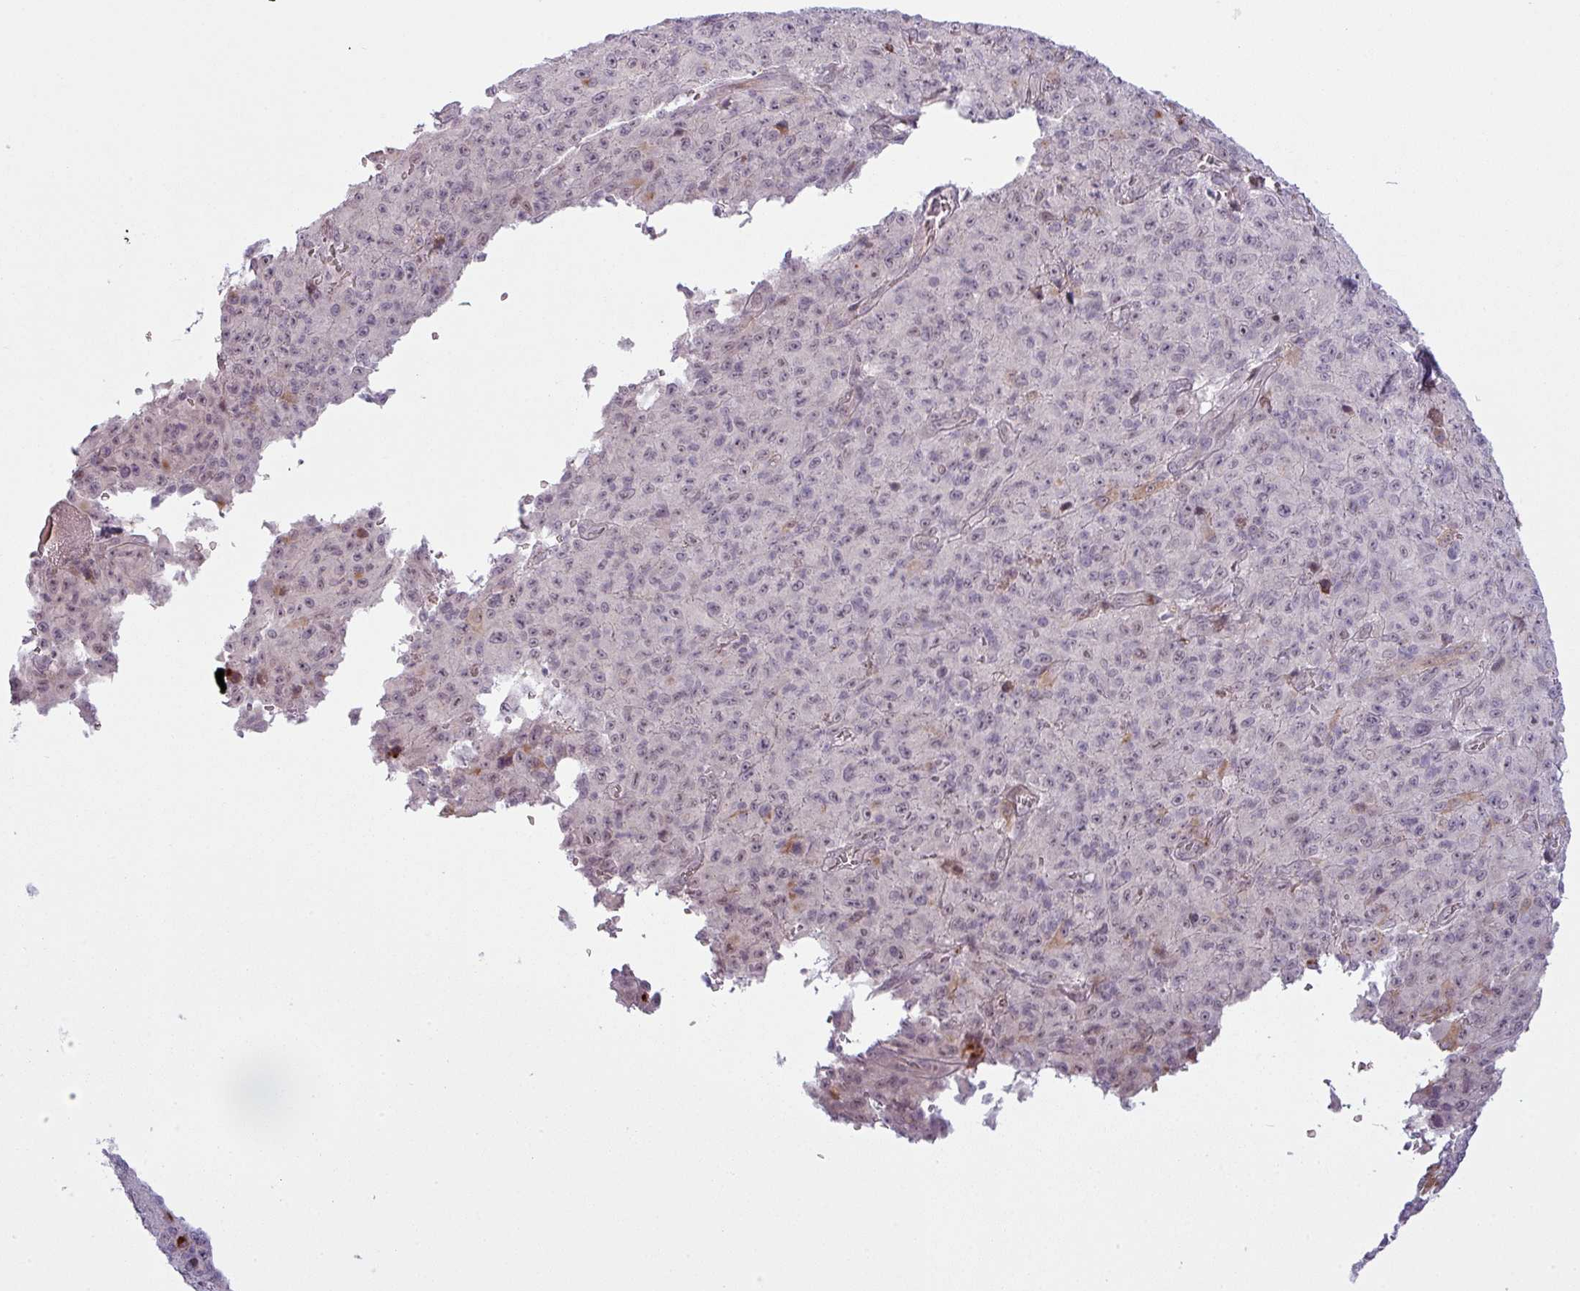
{"staining": {"intensity": "negative", "quantity": "none", "location": "none"}, "tissue": "melanoma", "cell_type": "Tumor cells", "image_type": "cancer", "snomed": [{"axis": "morphology", "description": "Malignant melanoma, NOS"}, {"axis": "topography", "description": "Skin"}], "caption": "The IHC histopathology image has no significant expression in tumor cells of melanoma tissue. The staining is performed using DAB (3,3'-diaminobenzidine) brown chromogen with nuclei counter-stained in using hematoxylin.", "gene": "MAP7D2", "patient": {"sex": "male", "age": 46}}